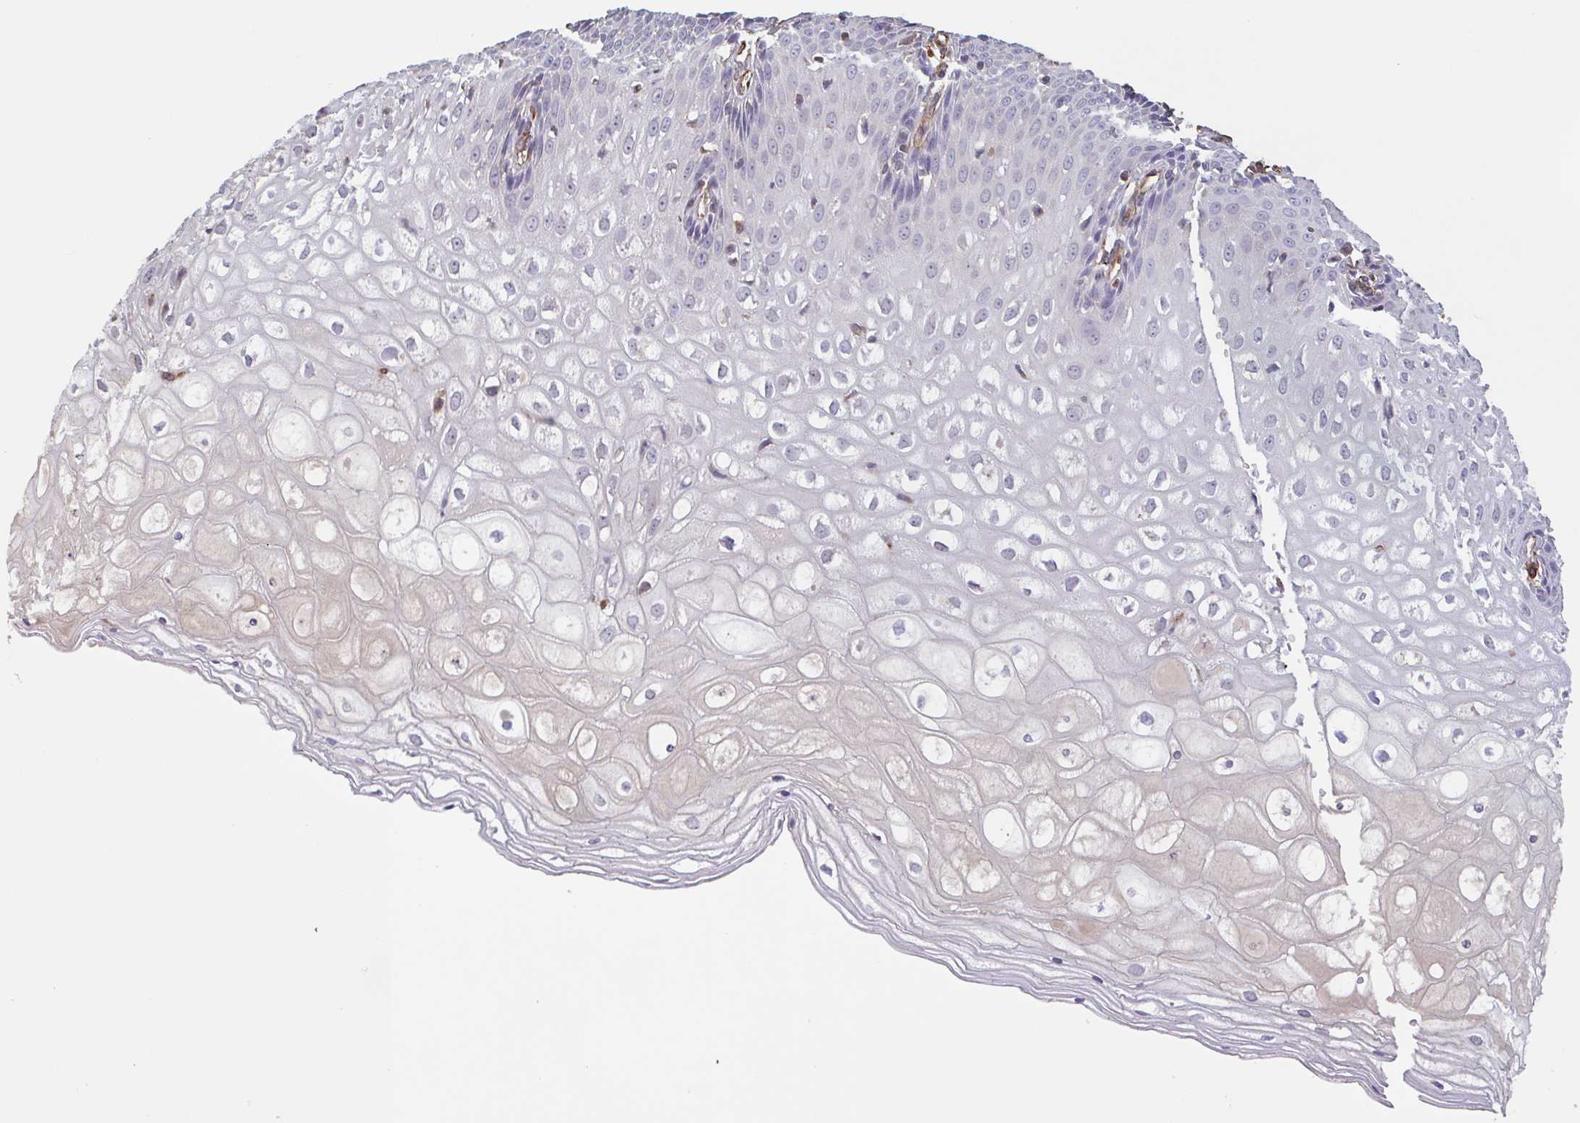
{"staining": {"intensity": "moderate", "quantity": ">75%", "location": "cytoplasmic/membranous"}, "tissue": "cervix", "cell_type": "Glandular cells", "image_type": "normal", "snomed": [{"axis": "morphology", "description": "Normal tissue, NOS"}, {"axis": "topography", "description": "Cervix"}], "caption": "An image of cervix stained for a protein exhibits moderate cytoplasmic/membranous brown staining in glandular cells.", "gene": "ZNF790", "patient": {"sex": "female", "age": 36}}